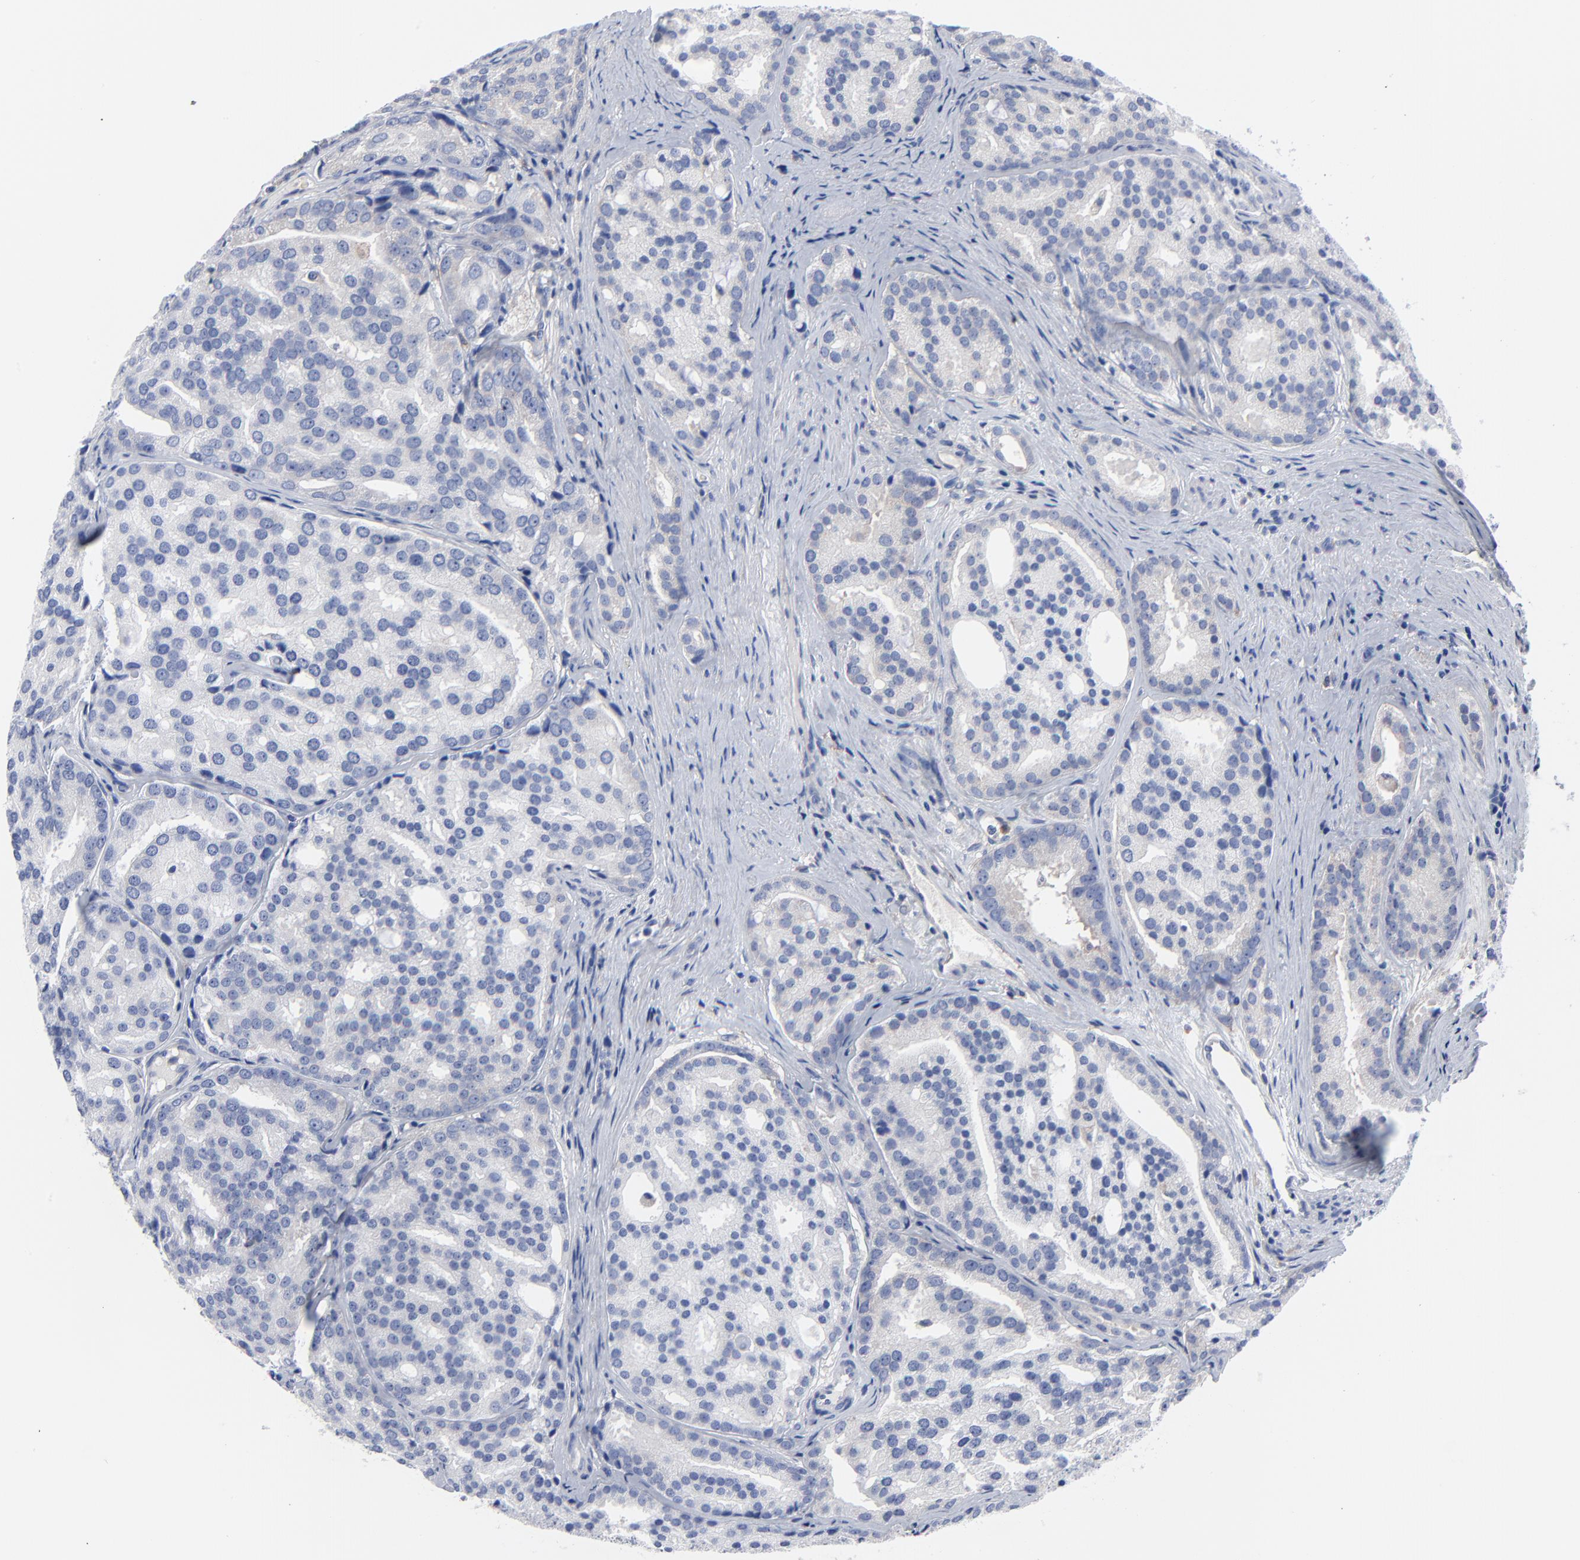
{"staining": {"intensity": "negative", "quantity": "none", "location": "none"}, "tissue": "prostate cancer", "cell_type": "Tumor cells", "image_type": "cancer", "snomed": [{"axis": "morphology", "description": "Adenocarcinoma, High grade"}, {"axis": "topography", "description": "Prostate"}], "caption": "Tumor cells show no significant protein positivity in high-grade adenocarcinoma (prostate).", "gene": "STAT2", "patient": {"sex": "male", "age": 64}}